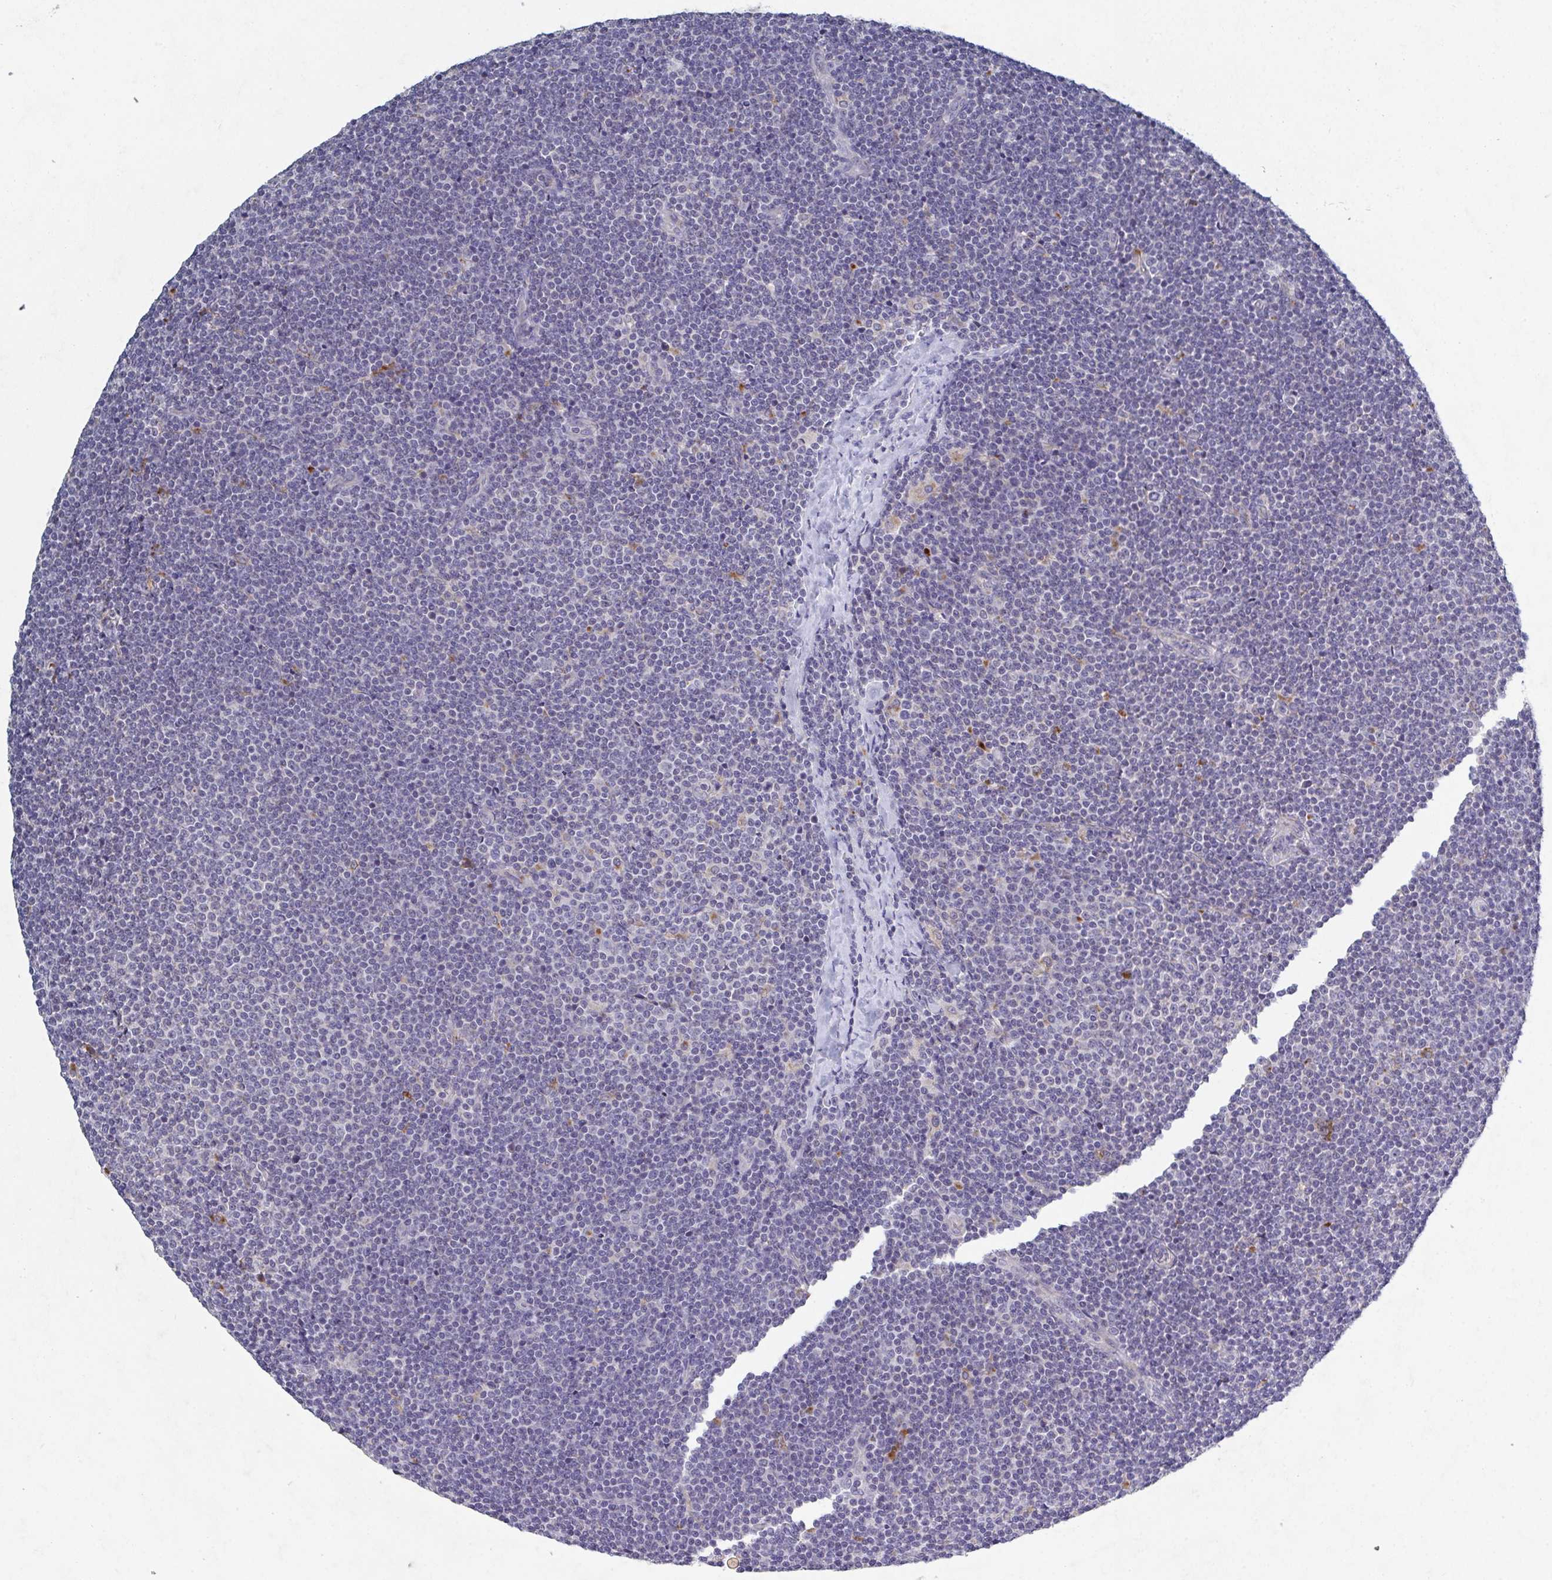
{"staining": {"intensity": "negative", "quantity": "none", "location": "none"}, "tissue": "lymphoma", "cell_type": "Tumor cells", "image_type": "cancer", "snomed": [{"axis": "morphology", "description": "Malignant lymphoma, non-Hodgkin's type, Low grade"}, {"axis": "topography", "description": "Lymph node"}], "caption": "DAB immunohistochemical staining of lymphoma reveals no significant staining in tumor cells.", "gene": "GALNT13", "patient": {"sex": "male", "age": 48}}